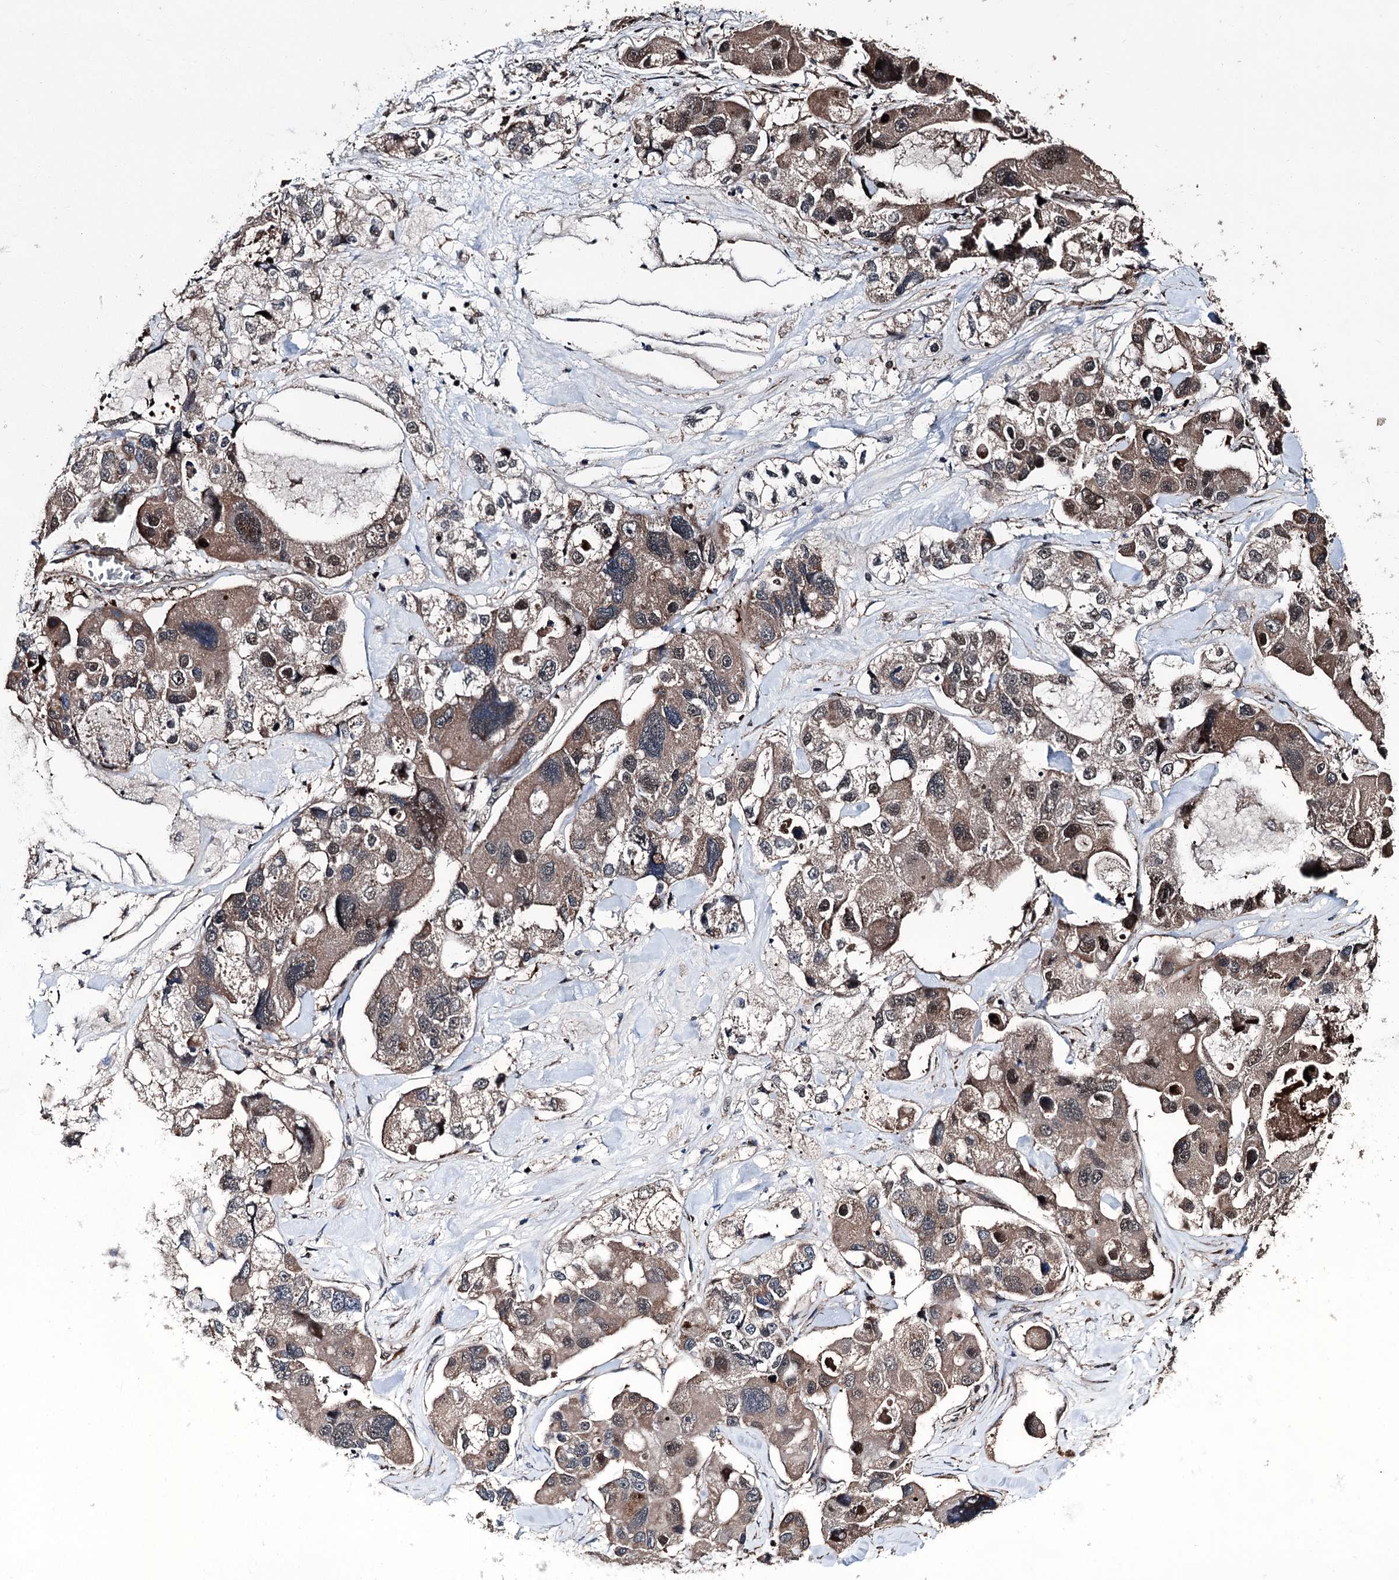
{"staining": {"intensity": "weak", "quantity": ">75%", "location": "cytoplasmic/membranous,nuclear"}, "tissue": "lung cancer", "cell_type": "Tumor cells", "image_type": "cancer", "snomed": [{"axis": "morphology", "description": "Adenocarcinoma, NOS"}, {"axis": "topography", "description": "Lung"}], "caption": "An image of lung cancer (adenocarcinoma) stained for a protein demonstrates weak cytoplasmic/membranous and nuclear brown staining in tumor cells. The staining was performed using DAB (3,3'-diaminobenzidine) to visualize the protein expression in brown, while the nuclei were stained in blue with hematoxylin (Magnification: 20x).", "gene": "PSMD13", "patient": {"sex": "female", "age": 54}}